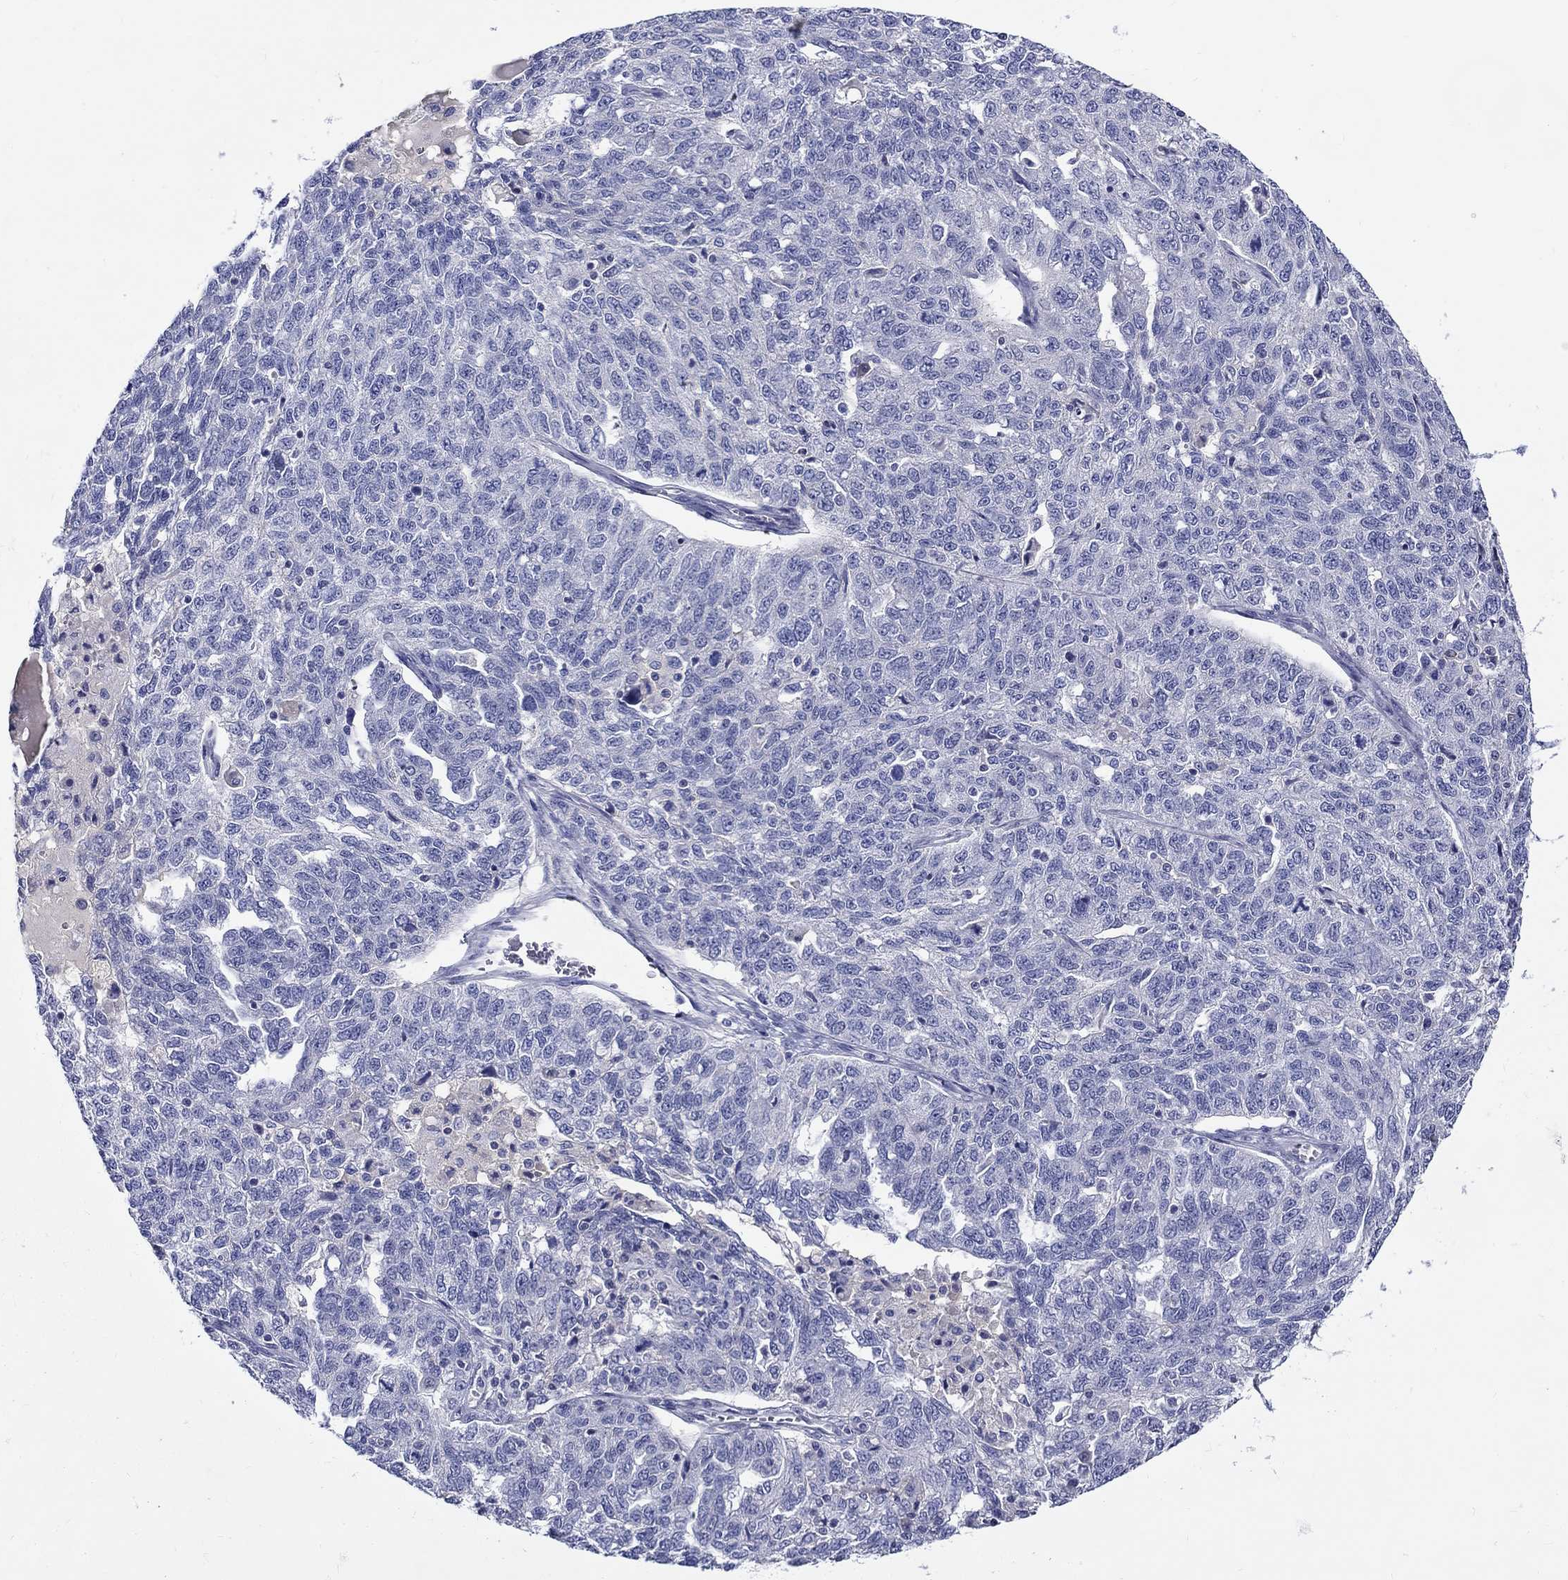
{"staining": {"intensity": "negative", "quantity": "none", "location": "none"}, "tissue": "ovarian cancer", "cell_type": "Tumor cells", "image_type": "cancer", "snomed": [{"axis": "morphology", "description": "Cystadenocarcinoma, serous, NOS"}, {"axis": "topography", "description": "Ovary"}], "caption": "This micrograph is of serous cystadenocarcinoma (ovarian) stained with immunohistochemistry to label a protein in brown with the nuclei are counter-stained blue. There is no staining in tumor cells.", "gene": "SLC30A3", "patient": {"sex": "female", "age": 71}}